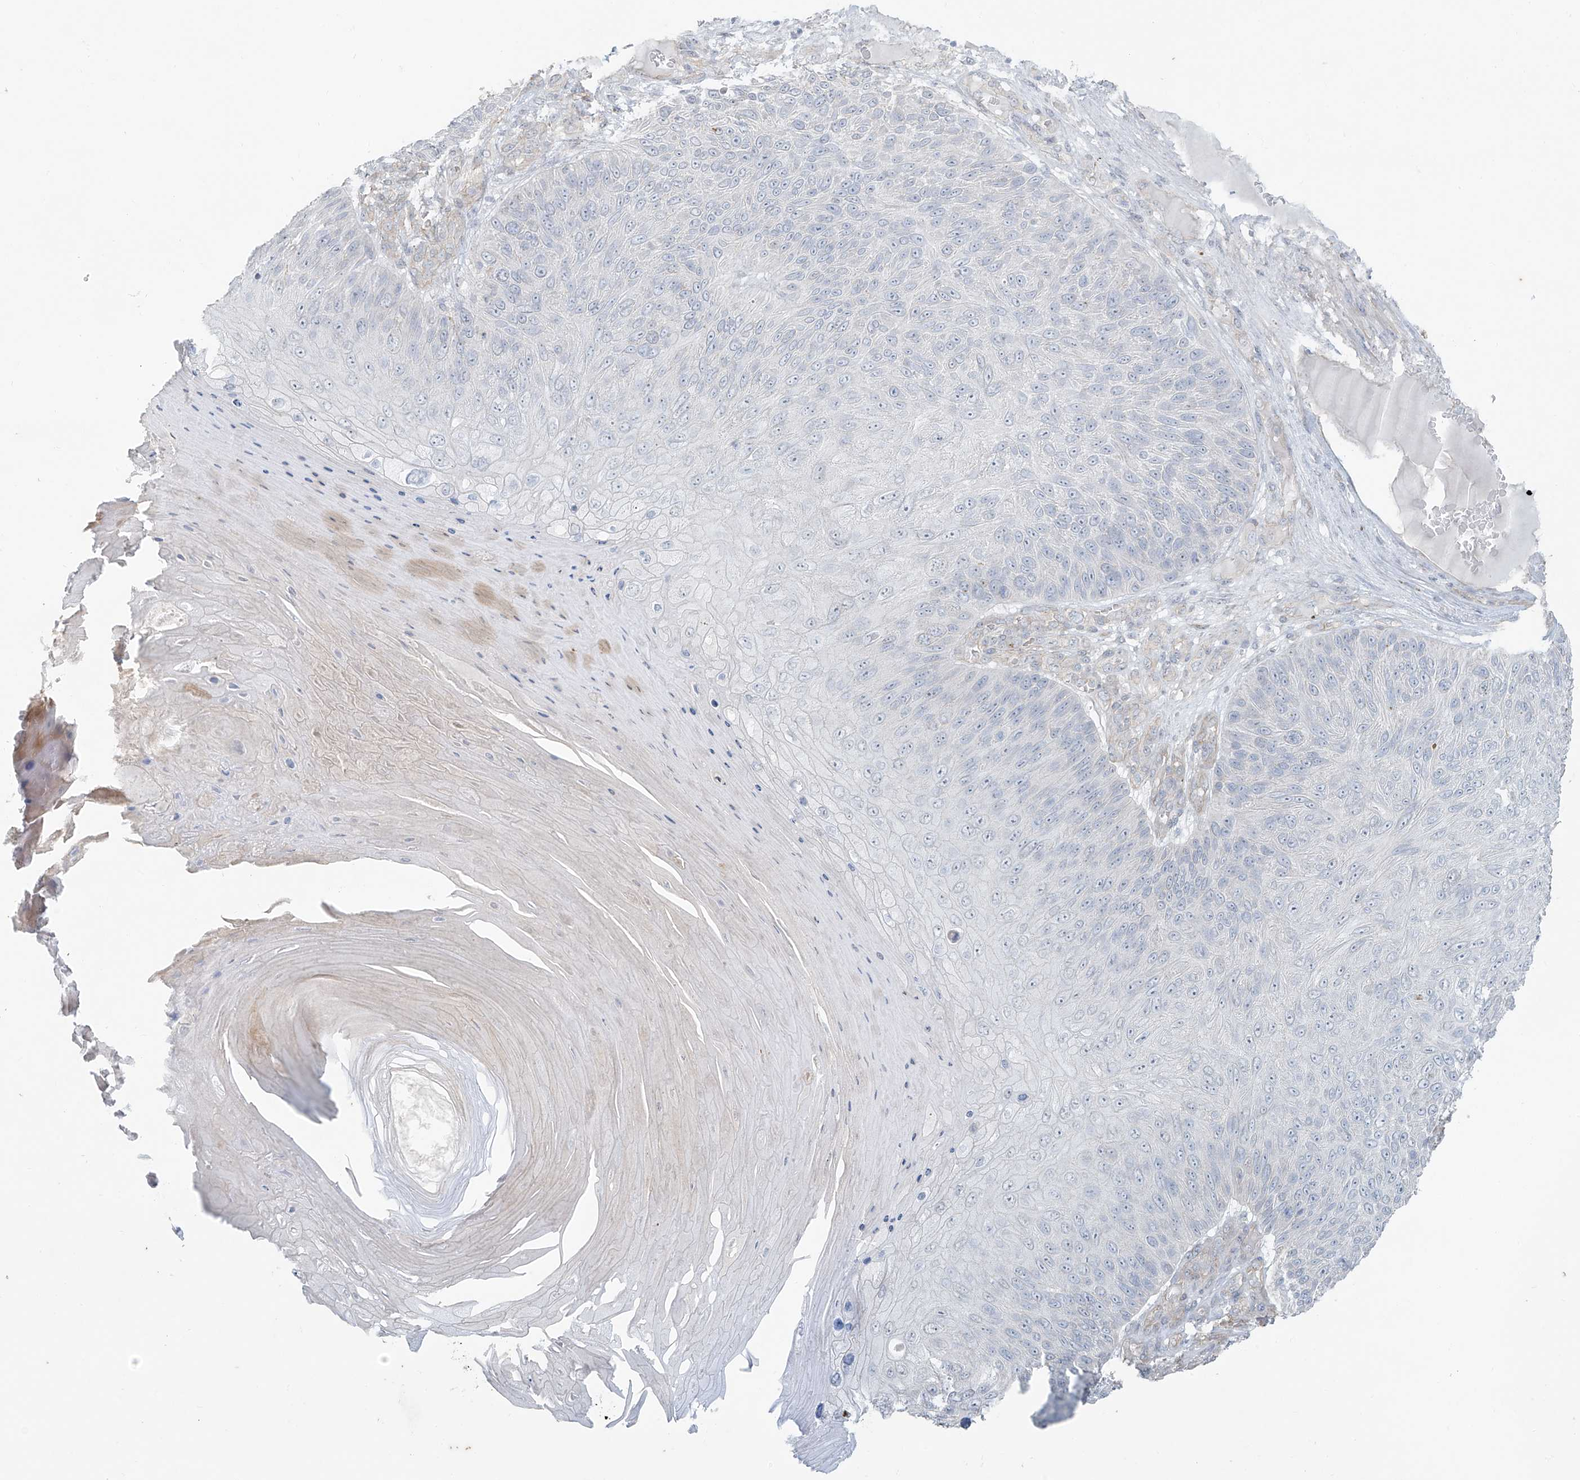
{"staining": {"intensity": "negative", "quantity": "none", "location": "none"}, "tissue": "skin cancer", "cell_type": "Tumor cells", "image_type": "cancer", "snomed": [{"axis": "morphology", "description": "Squamous cell carcinoma, NOS"}, {"axis": "topography", "description": "Skin"}], "caption": "The image shows no significant staining in tumor cells of skin cancer.", "gene": "TUBE1", "patient": {"sex": "female", "age": 88}}